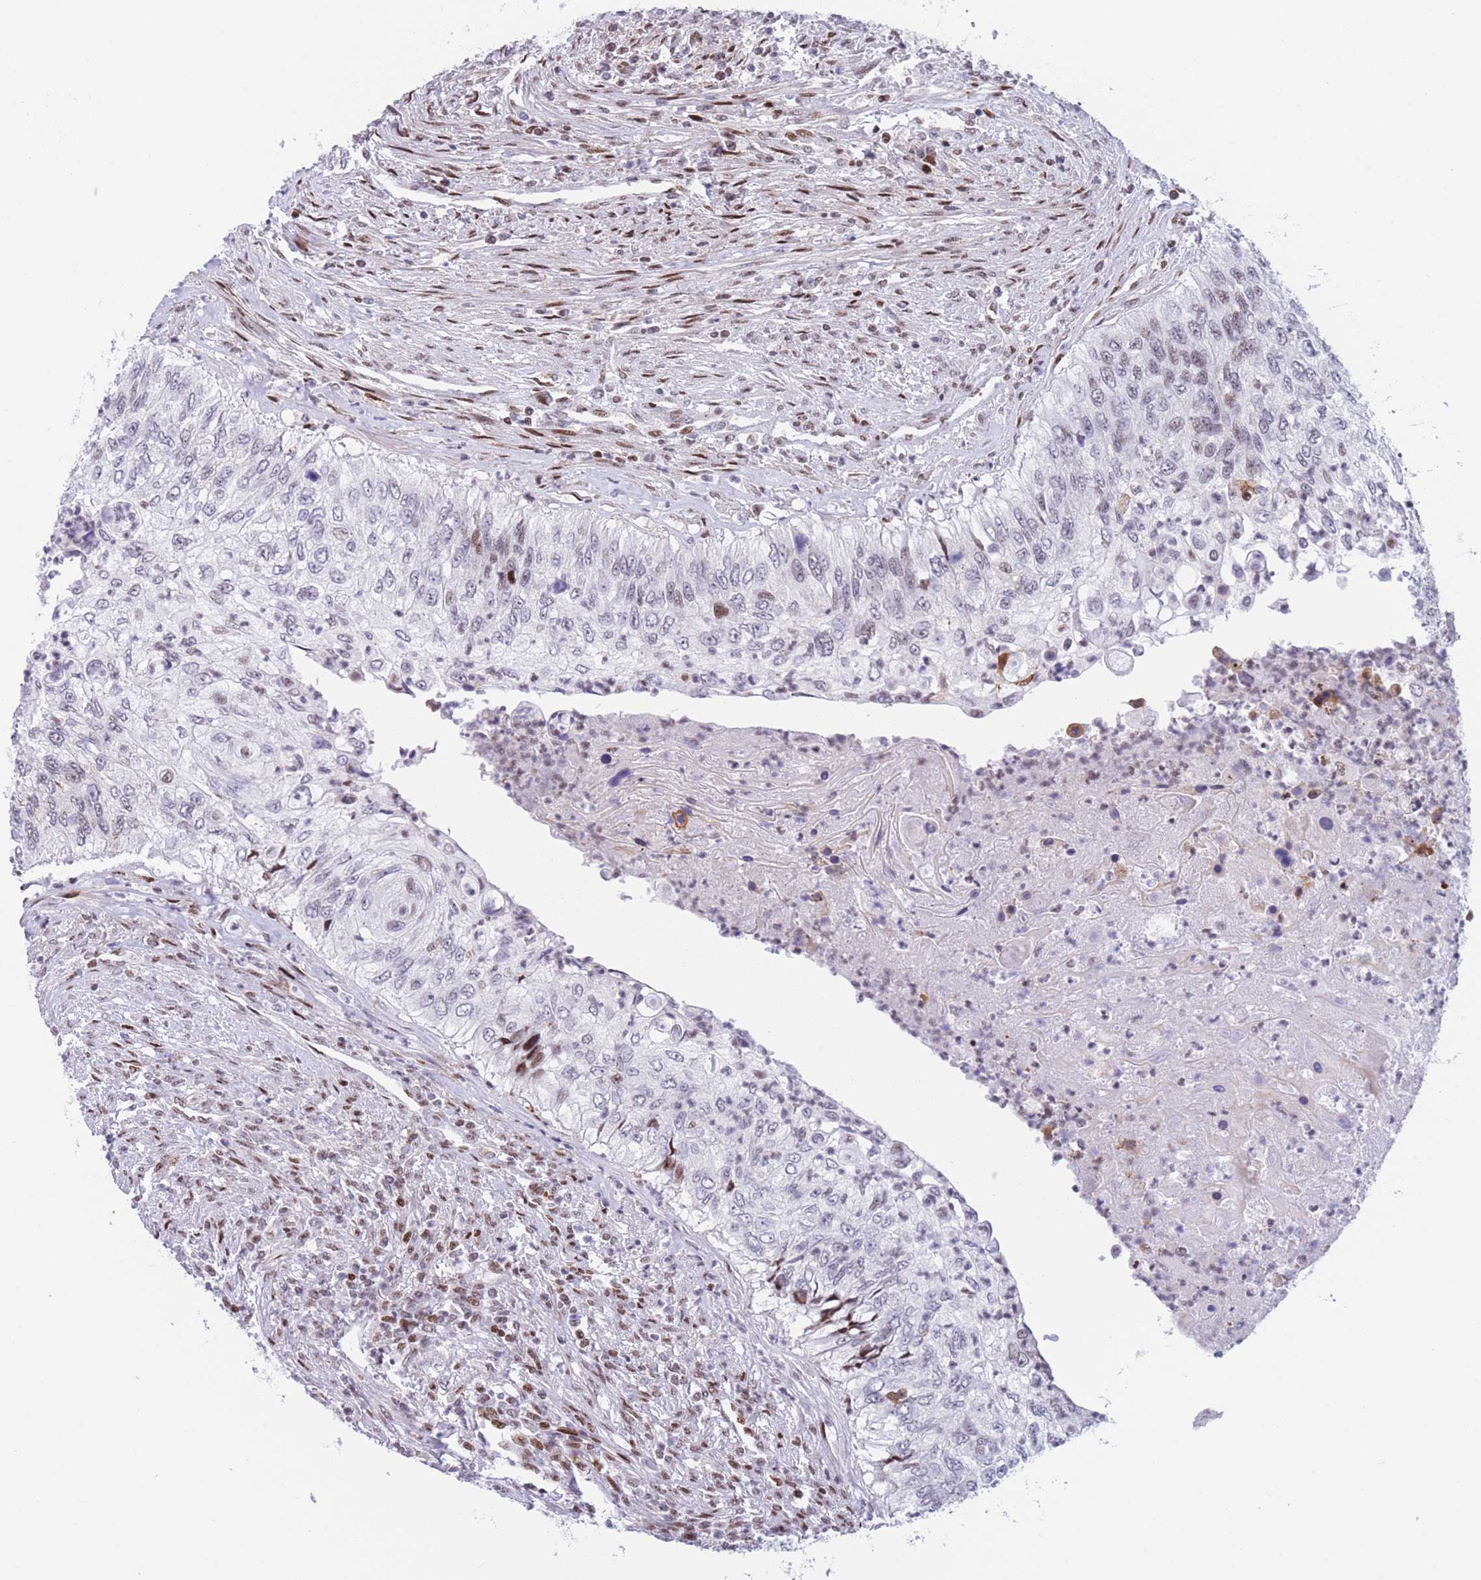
{"staining": {"intensity": "moderate", "quantity": "<25%", "location": "nuclear"}, "tissue": "urothelial cancer", "cell_type": "Tumor cells", "image_type": "cancer", "snomed": [{"axis": "morphology", "description": "Urothelial carcinoma, High grade"}, {"axis": "topography", "description": "Urinary bladder"}], "caption": "Urothelial carcinoma (high-grade) stained with DAB (3,3'-diaminobenzidine) immunohistochemistry (IHC) shows low levels of moderate nuclear expression in about <25% of tumor cells. Nuclei are stained in blue.", "gene": "DNAJC3", "patient": {"sex": "female", "age": 60}}